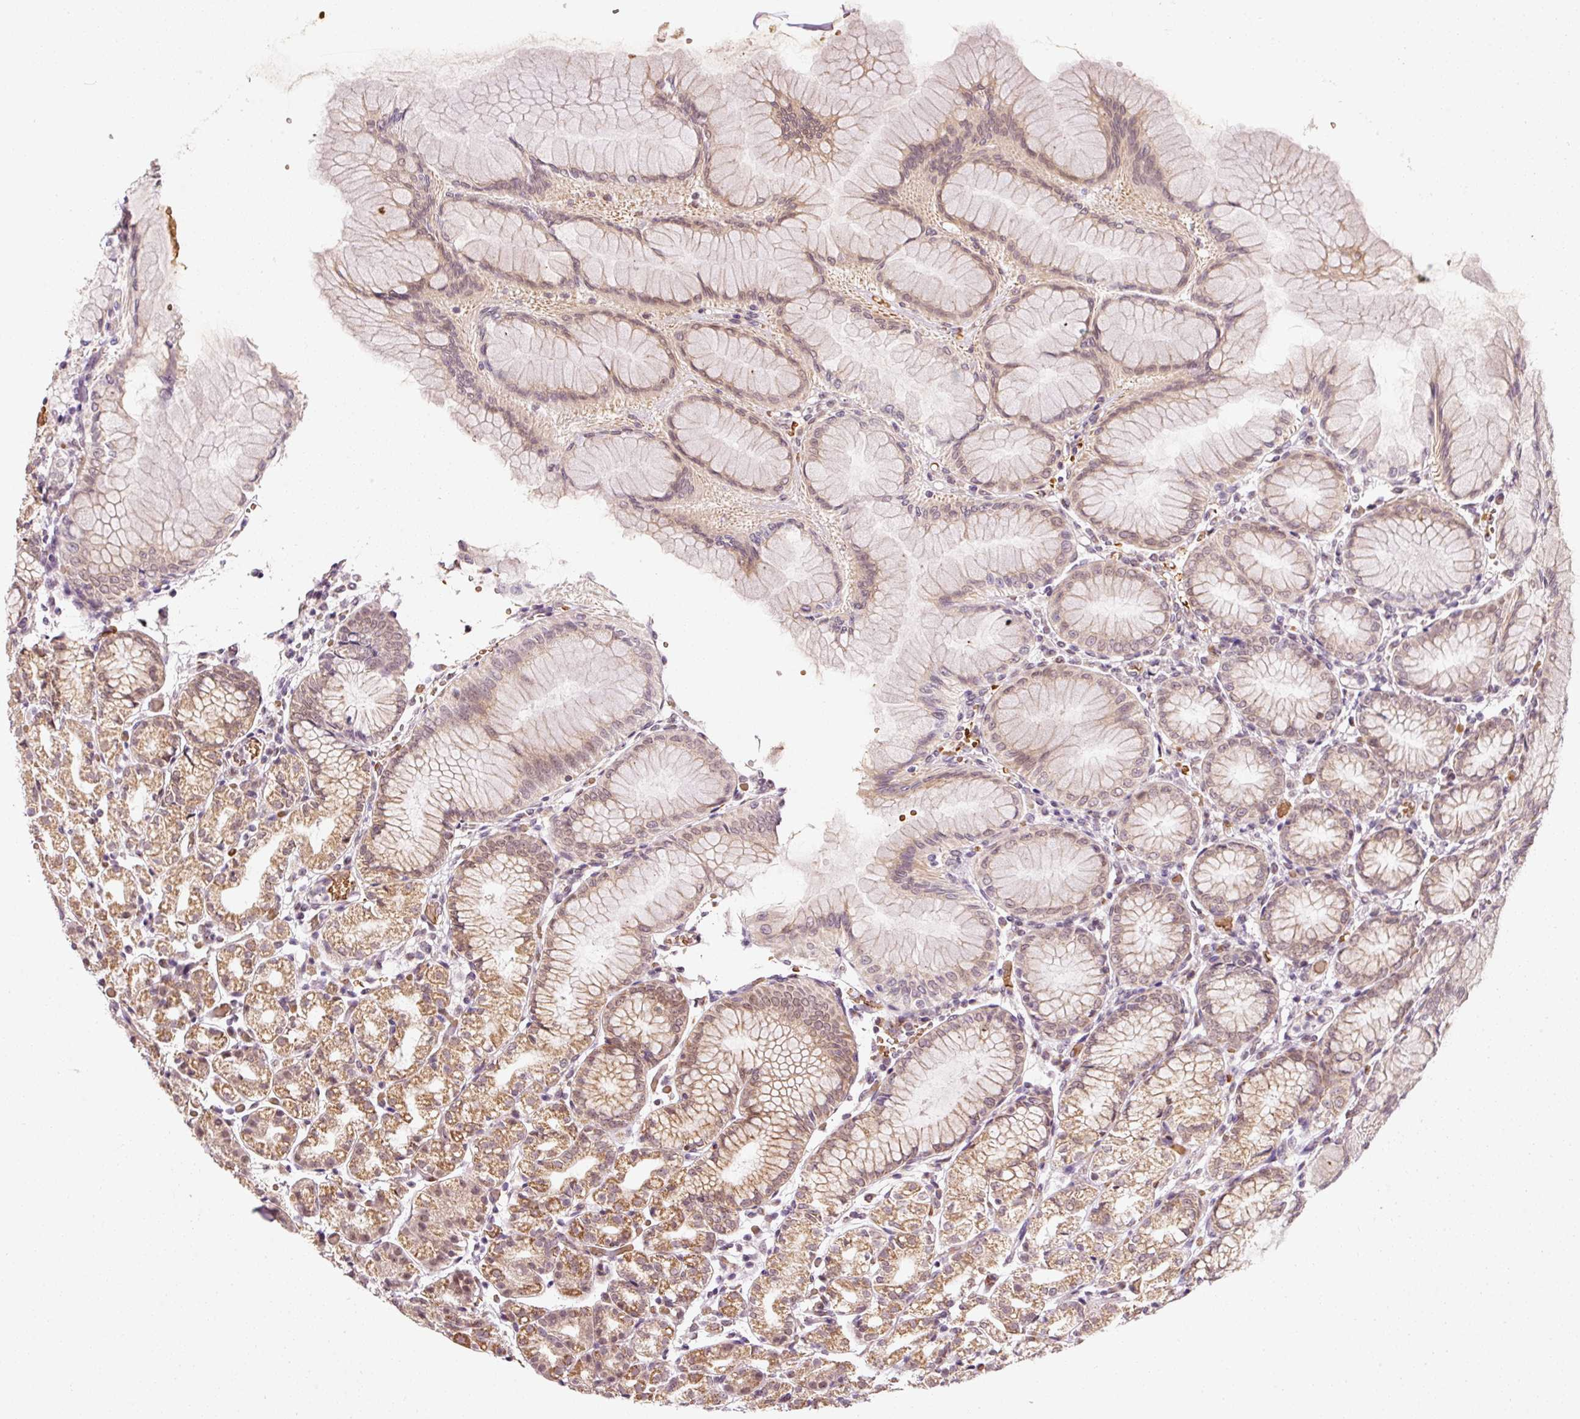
{"staining": {"intensity": "moderate", "quantity": "25%-75%", "location": "cytoplasmic/membranous,nuclear"}, "tissue": "stomach", "cell_type": "Glandular cells", "image_type": "normal", "snomed": [{"axis": "morphology", "description": "Normal tissue, NOS"}, {"axis": "topography", "description": "Stomach"}], "caption": "Benign stomach exhibits moderate cytoplasmic/membranous,nuclear expression in approximately 25%-75% of glandular cells.", "gene": "ZNF460", "patient": {"sex": "female", "age": 57}}